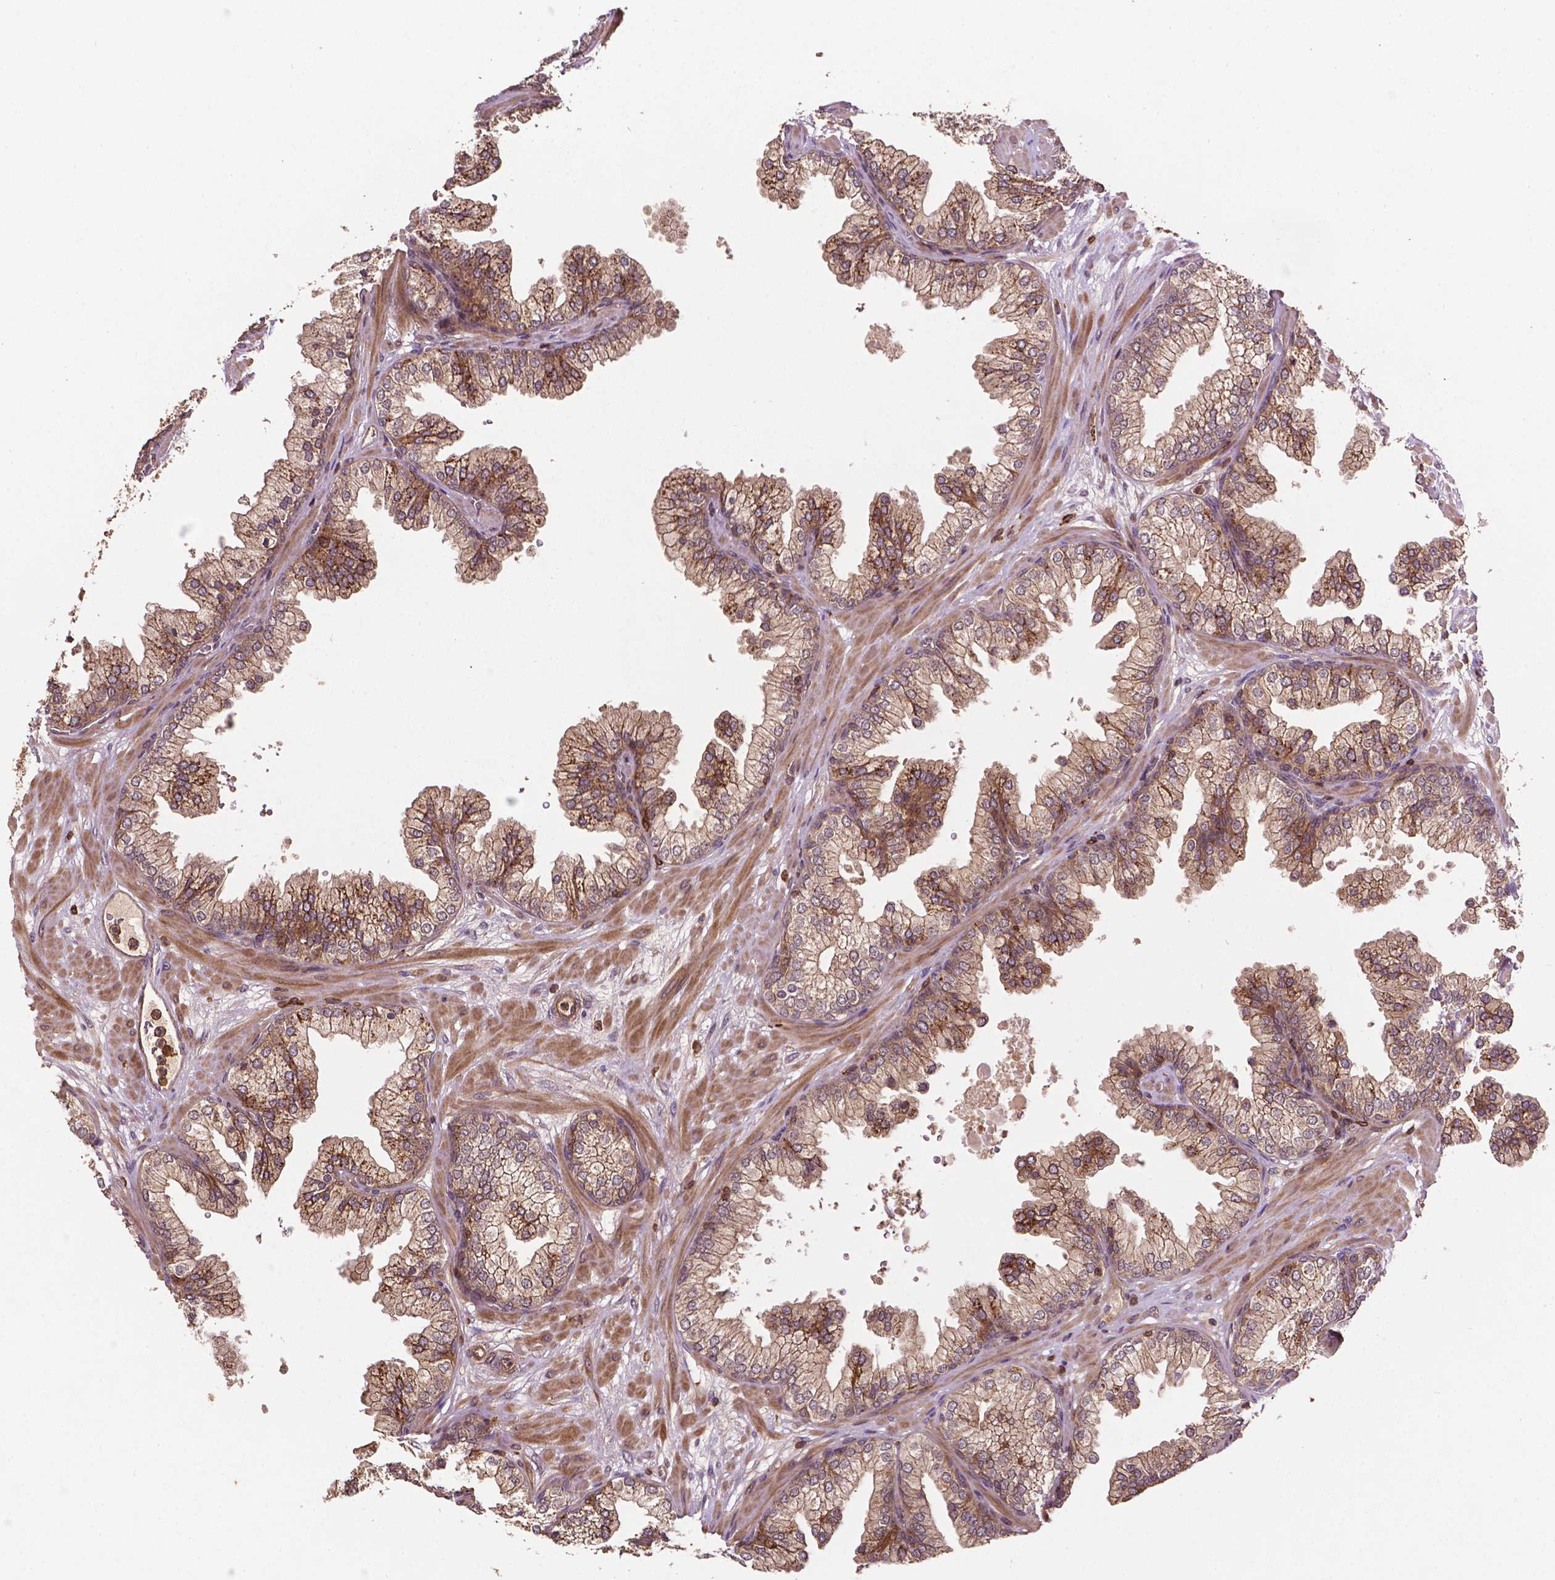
{"staining": {"intensity": "moderate", "quantity": ">75%", "location": "cytoplasmic/membranous"}, "tissue": "prostate", "cell_type": "Glandular cells", "image_type": "normal", "snomed": [{"axis": "morphology", "description": "Normal tissue, NOS"}, {"axis": "topography", "description": "Prostate"}, {"axis": "topography", "description": "Peripheral nerve tissue"}], "caption": "Immunohistochemical staining of unremarkable prostate demonstrates moderate cytoplasmic/membranous protein expression in about >75% of glandular cells.", "gene": "ZMYND19", "patient": {"sex": "male", "age": 61}}